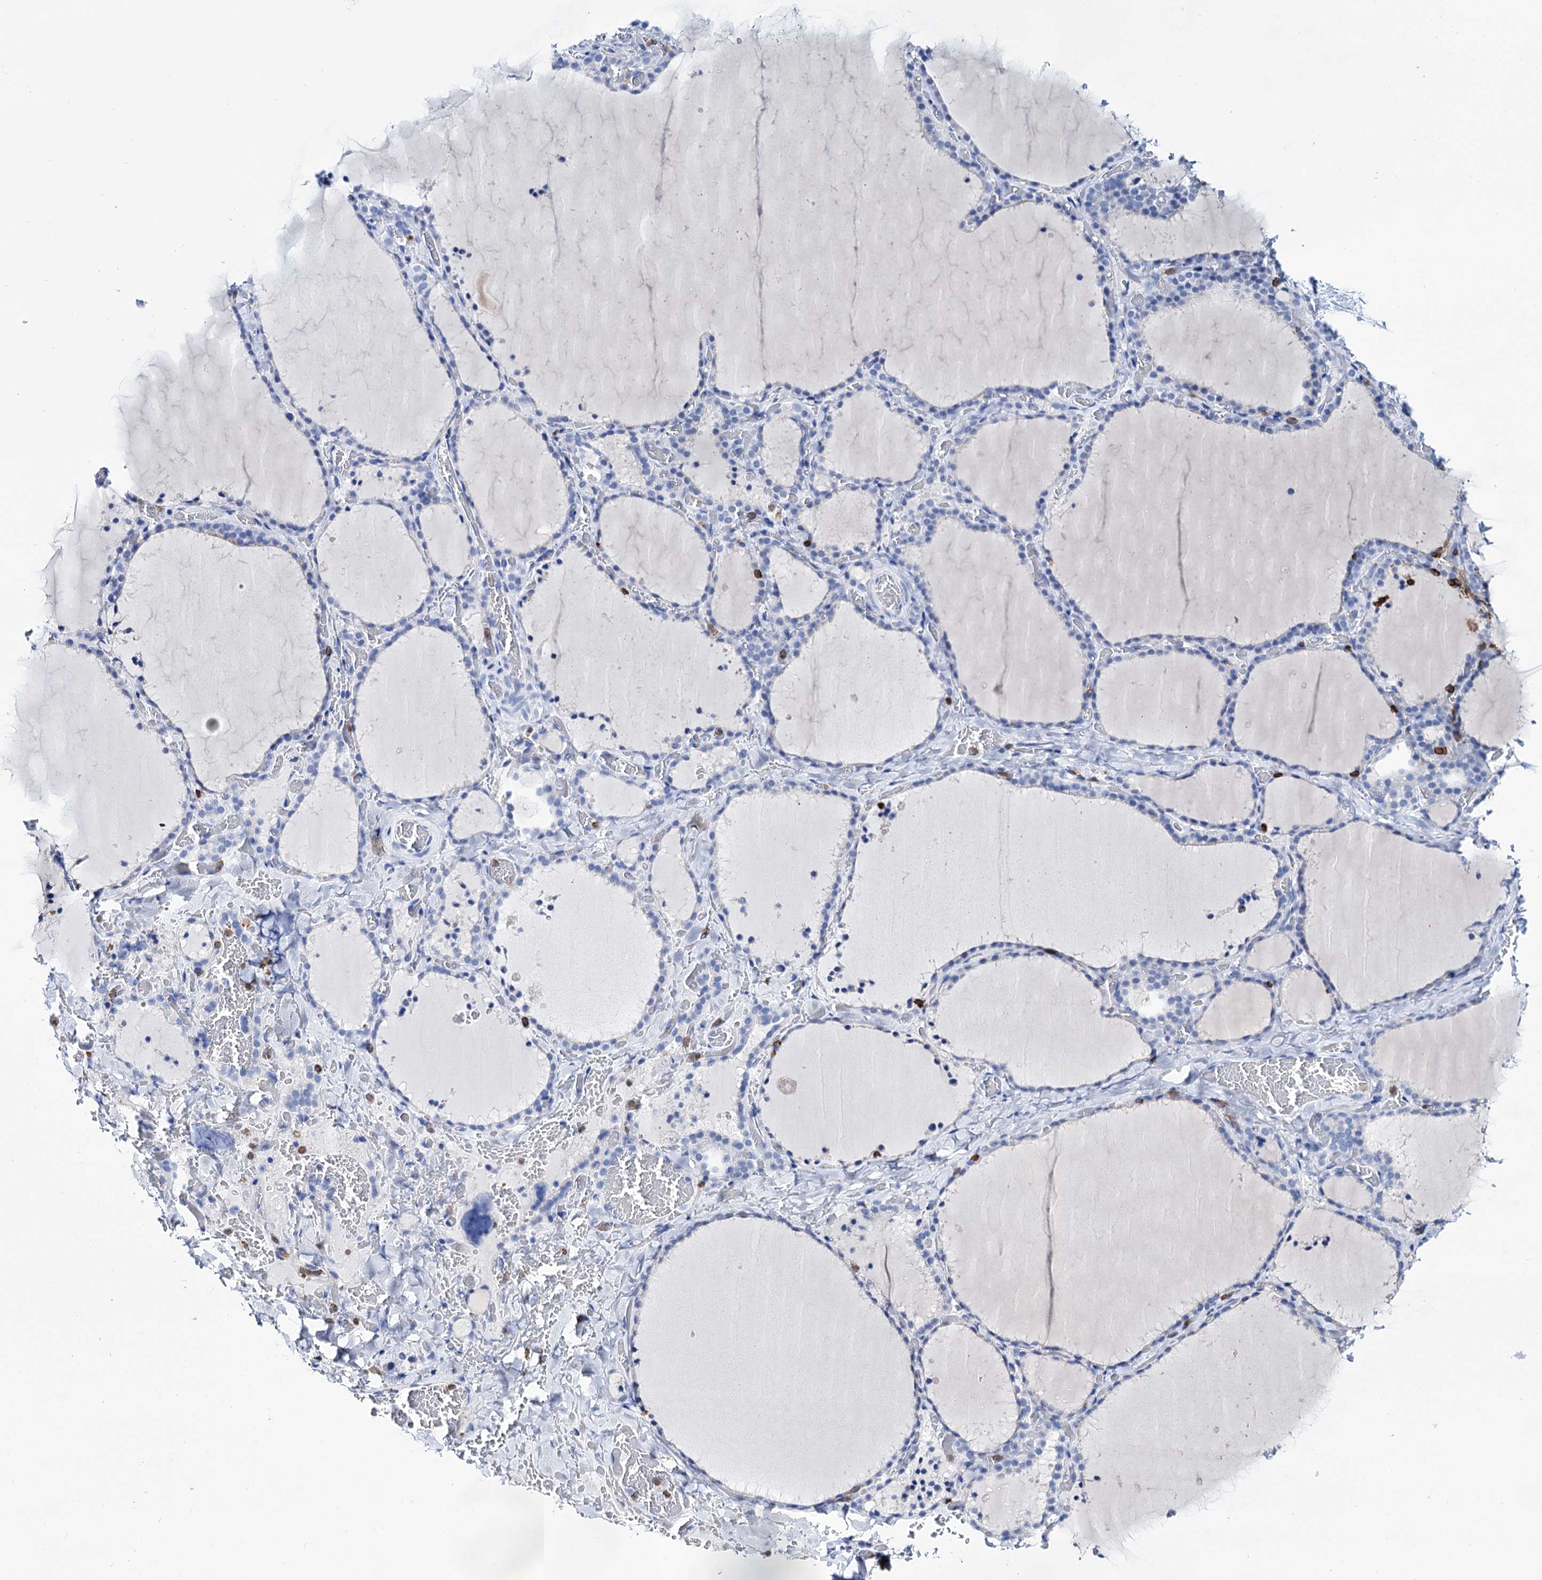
{"staining": {"intensity": "negative", "quantity": "none", "location": "none"}, "tissue": "thyroid gland", "cell_type": "Glandular cells", "image_type": "normal", "snomed": [{"axis": "morphology", "description": "Normal tissue, NOS"}, {"axis": "topography", "description": "Thyroid gland"}], "caption": "A micrograph of thyroid gland stained for a protein displays no brown staining in glandular cells. (Stains: DAB immunohistochemistry (IHC) with hematoxylin counter stain, Microscopy: brightfield microscopy at high magnification).", "gene": "DEF6", "patient": {"sex": "female", "age": 22}}